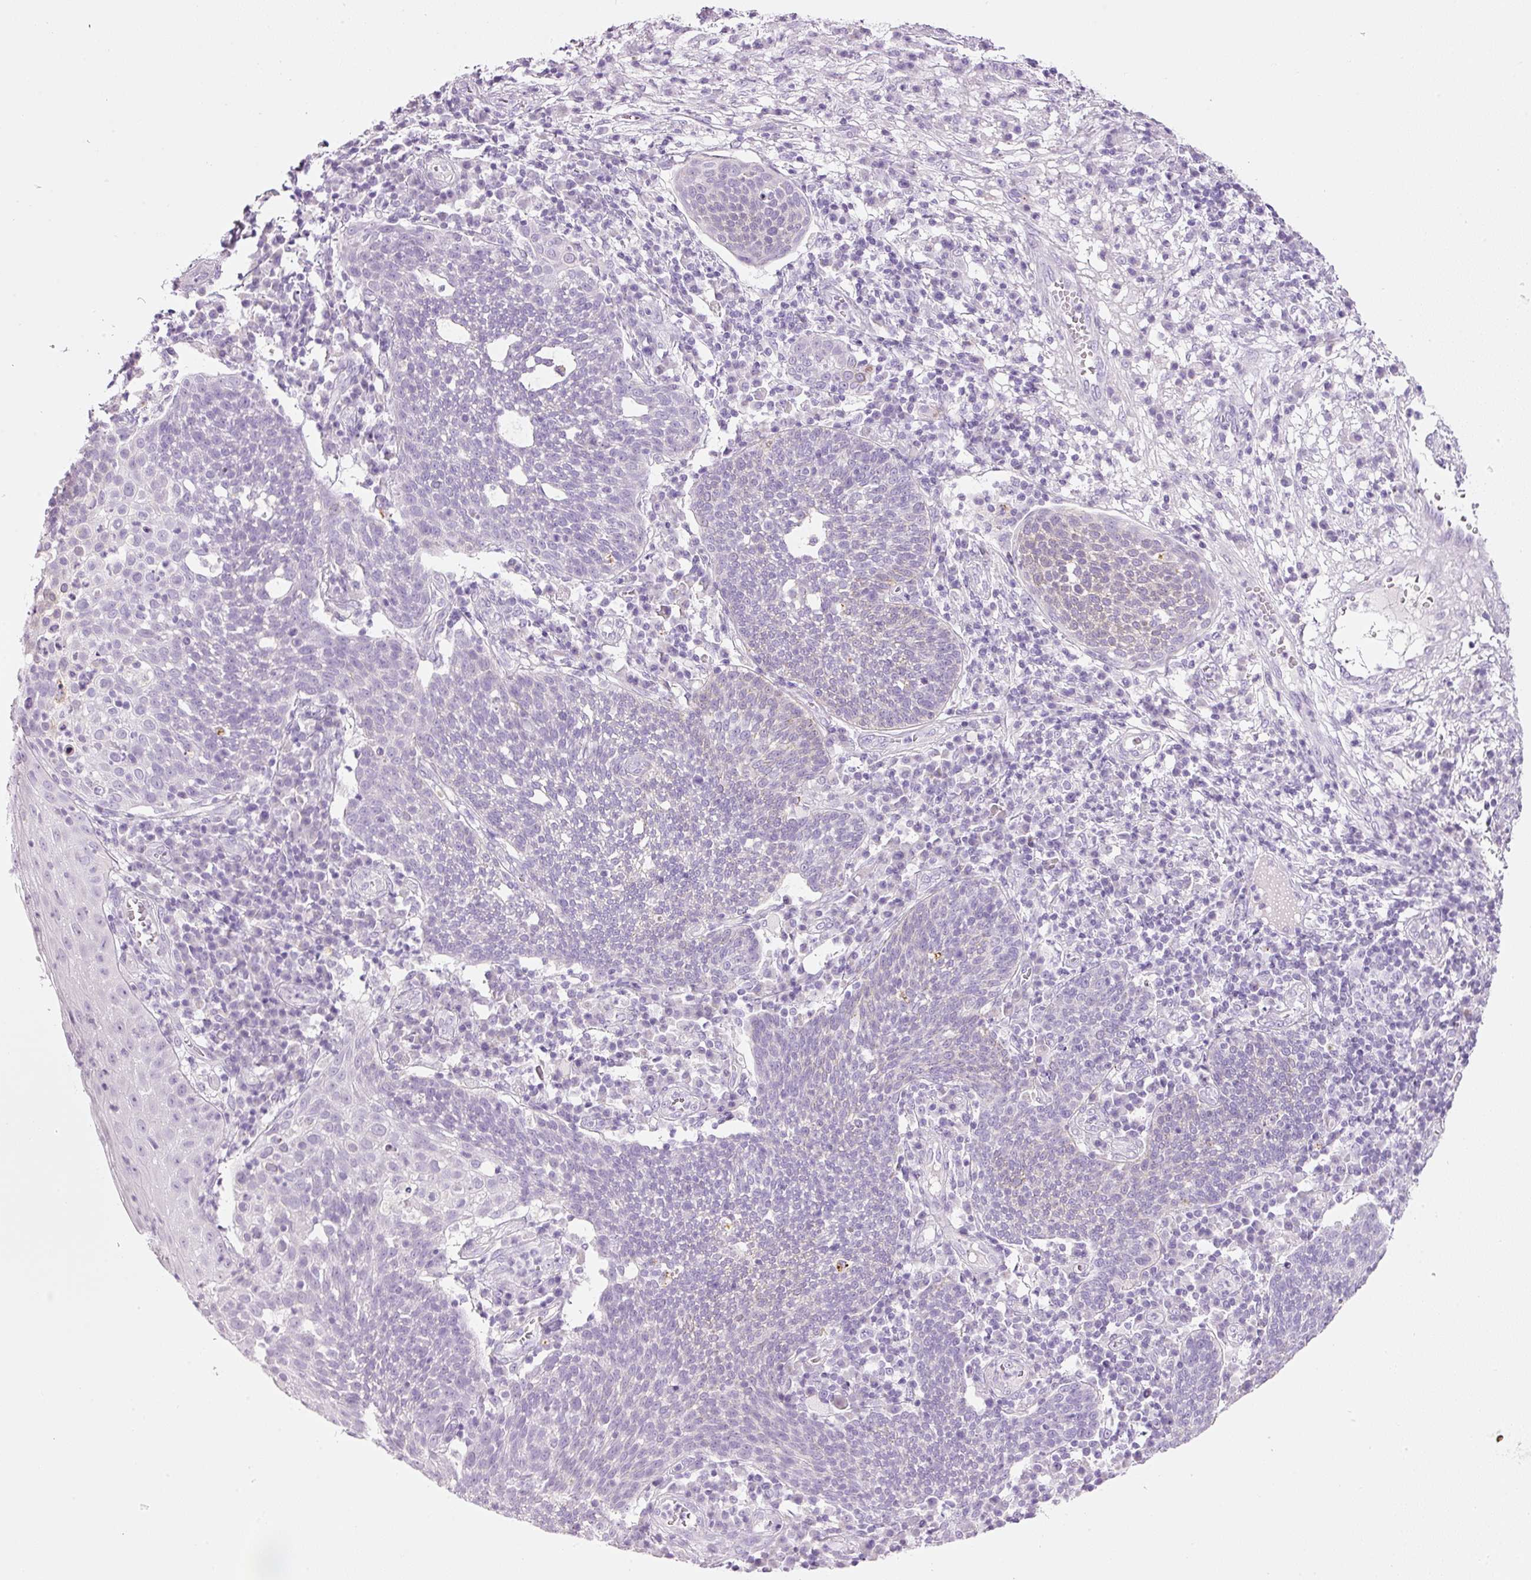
{"staining": {"intensity": "negative", "quantity": "none", "location": "none"}, "tissue": "cervical cancer", "cell_type": "Tumor cells", "image_type": "cancer", "snomed": [{"axis": "morphology", "description": "Squamous cell carcinoma, NOS"}, {"axis": "topography", "description": "Cervix"}], "caption": "Human cervical cancer stained for a protein using IHC exhibits no positivity in tumor cells.", "gene": "CARD16", "patient": {"sex": "female", "age": 34}}